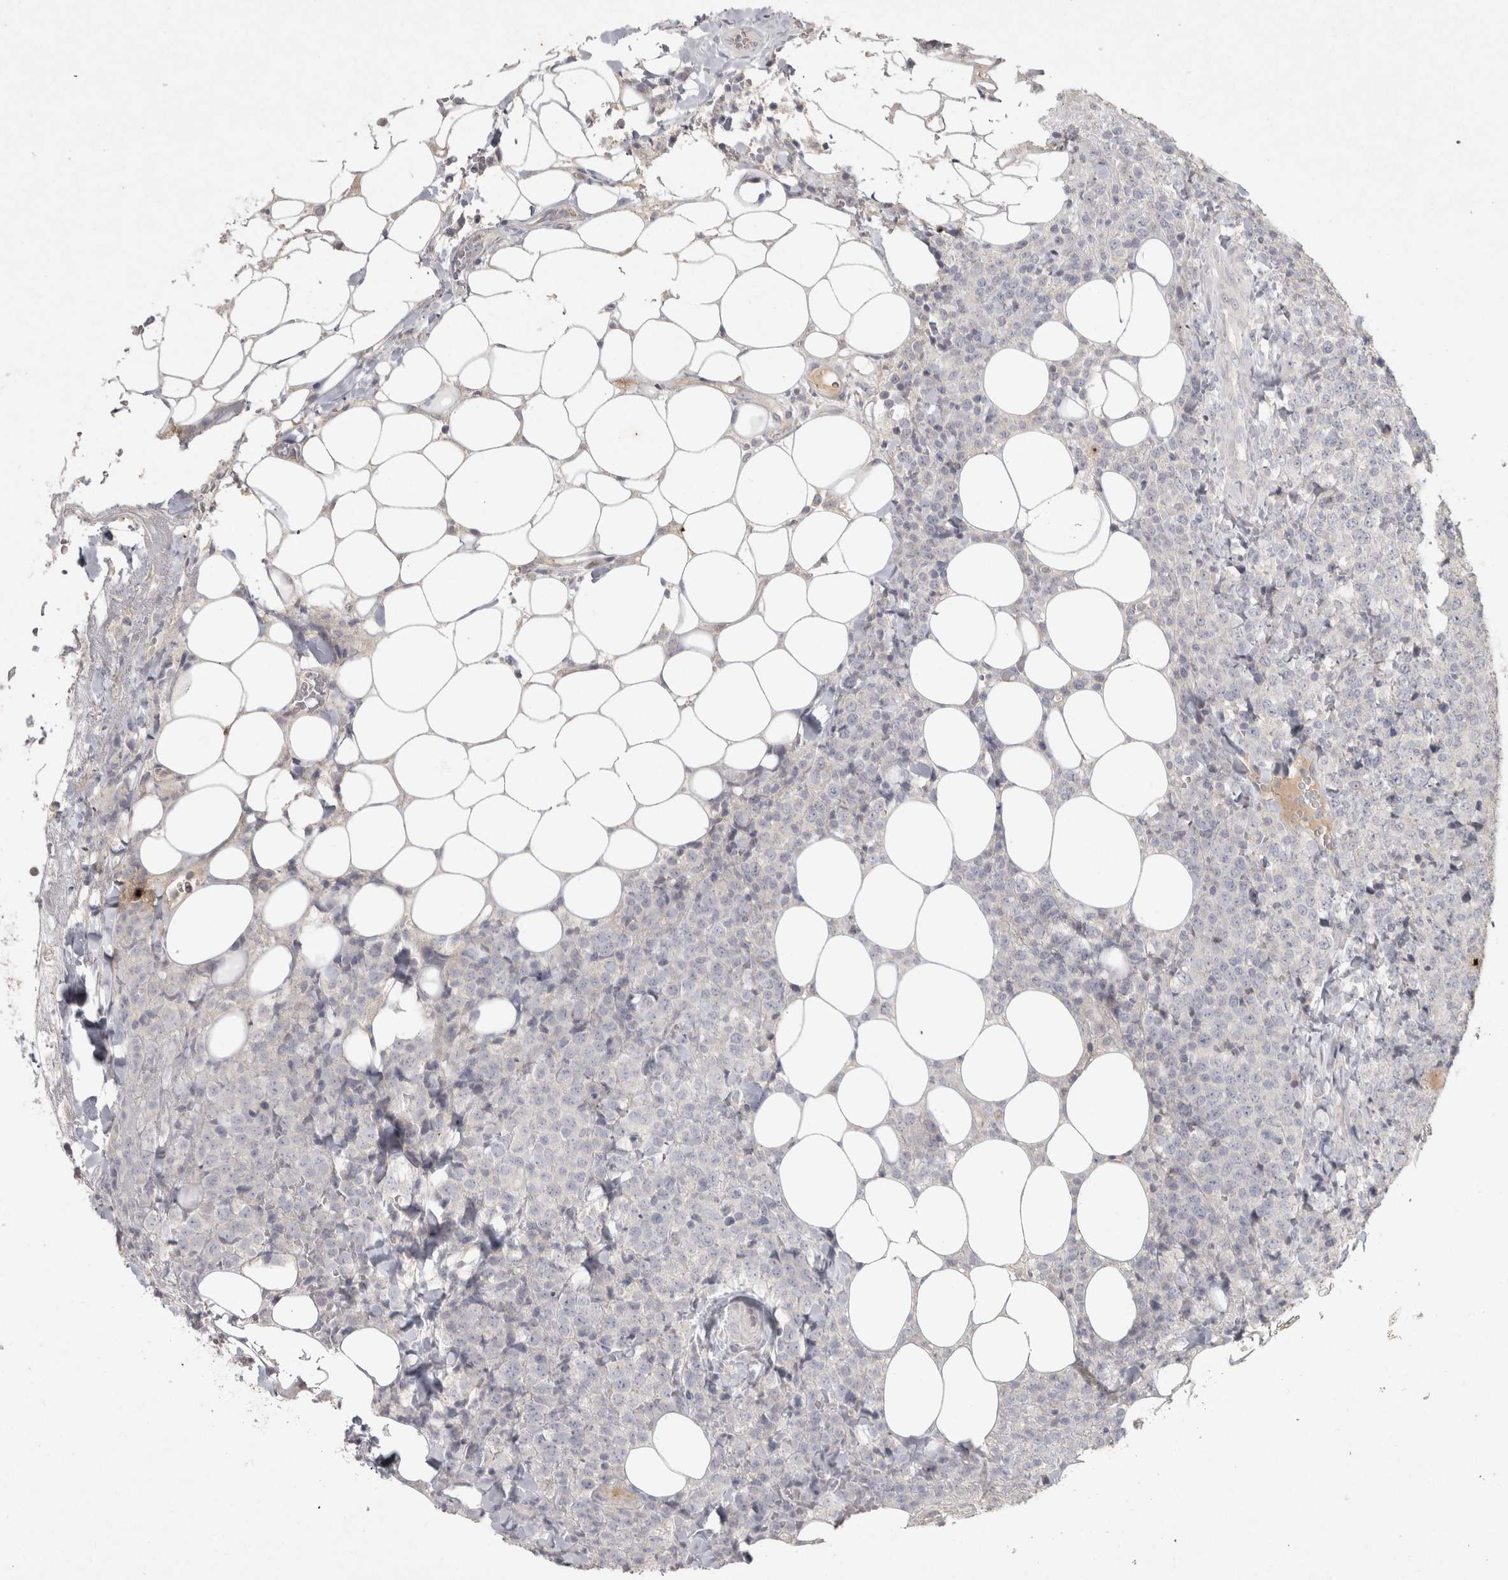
{"staining": {"intensity": "negative", "quantity": "none", "location": "none"}, "tissue": "lymphoma", "cell_type": "Tumor cells", "image_type": "cancer", "snomed": [{"axis": "morphology", "description": "Malignant lymphoma, non-Hodgkin's type, High grade"}, {"axis": "topography", "description": "Lymph node"}], "caption": "A high-resolution photomicrograph shows immunohistochemistry staining of lymphoma, which displays no significant staining in tumor cells. (Brightfield microscopy of DAB (3,3'-diaminobenzidine) IHC at high magnification).", "gene": "OSTN", "patient": {"sex": "male", "age": 13}}